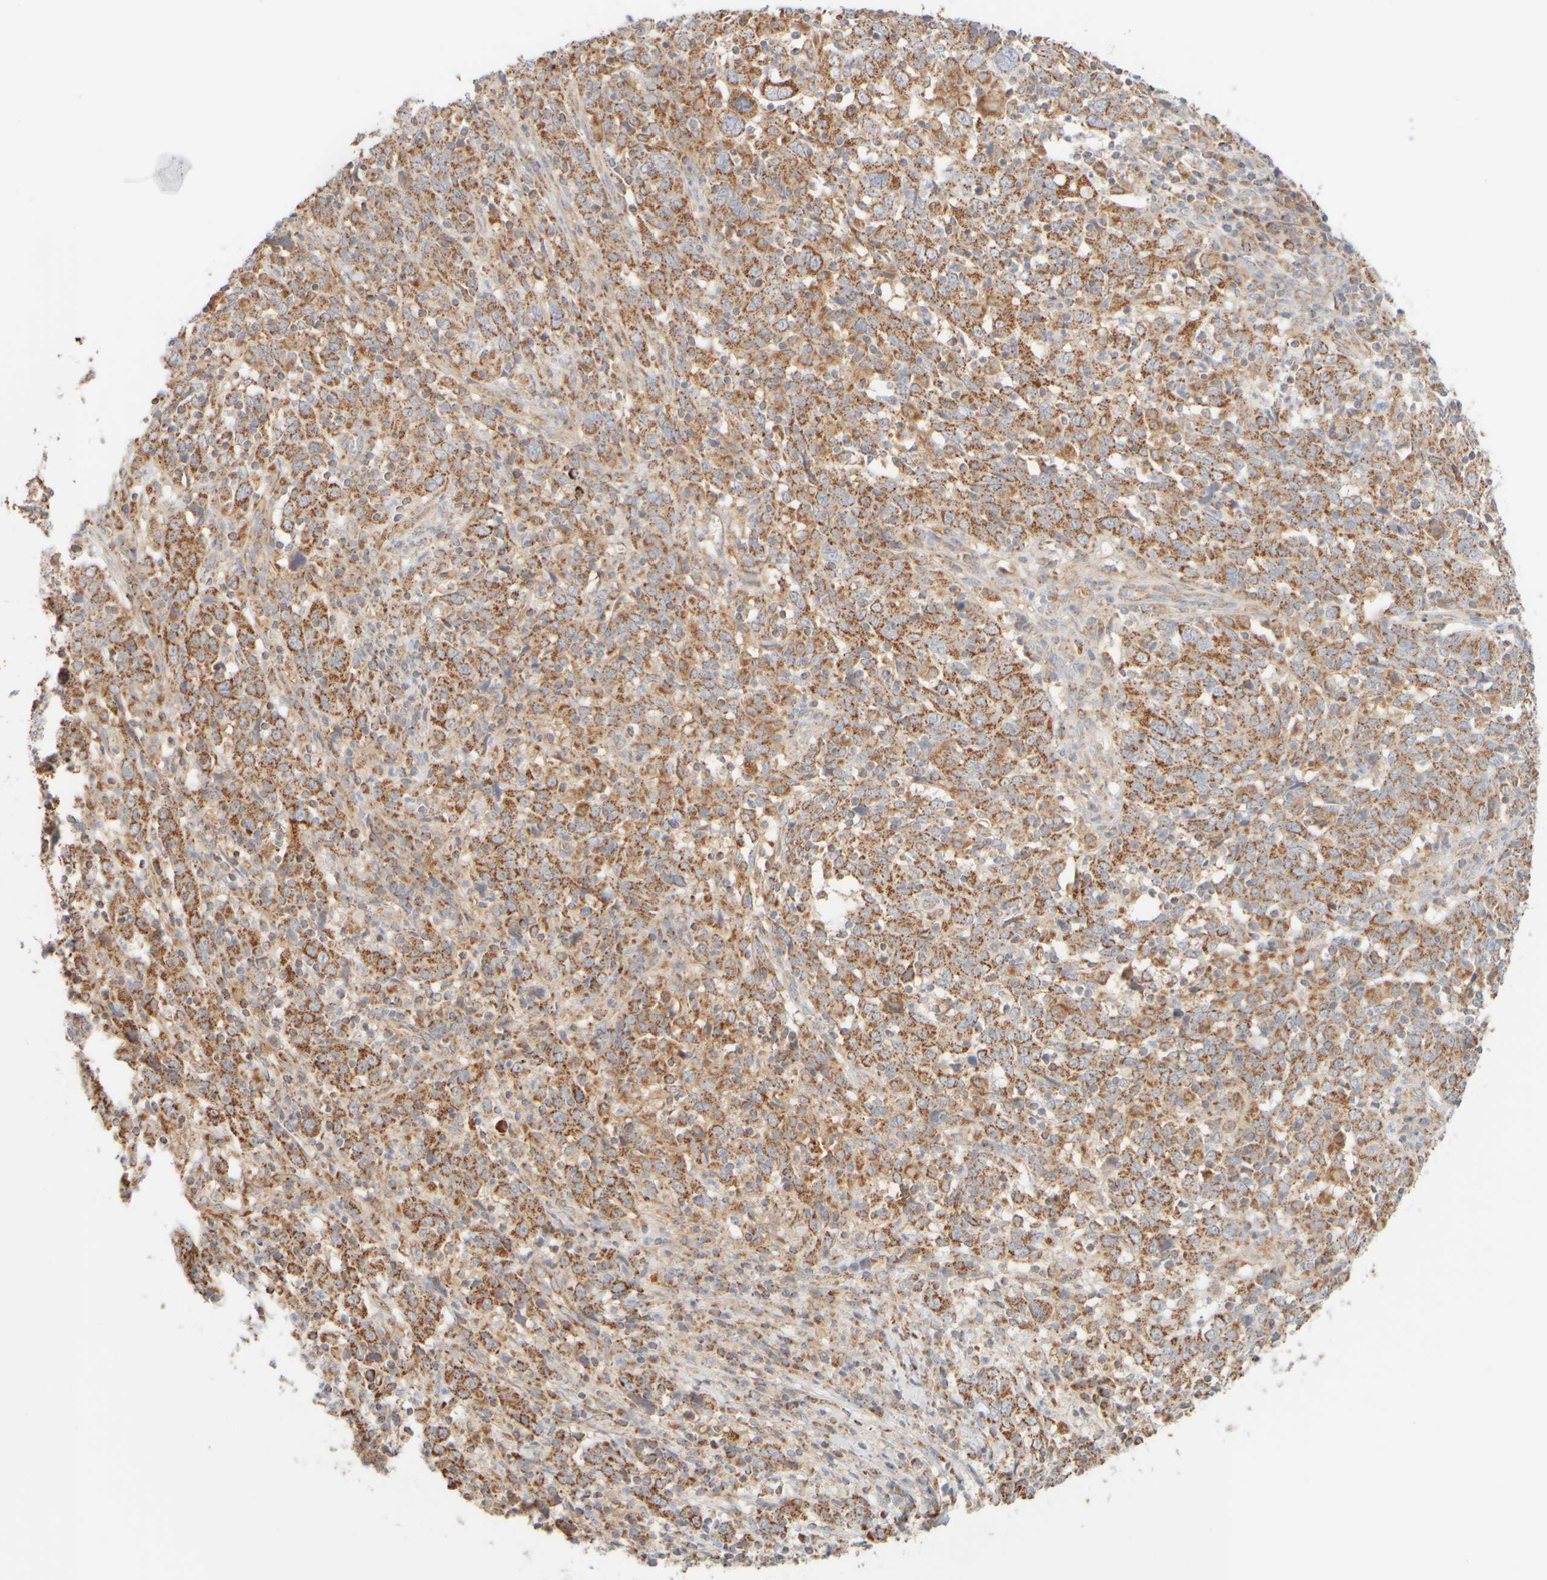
{"staining": {"intensity": "moderate", "quantity": ">75%", "location": "cytoplasmic/membranous"}, "tissue": "cervical cancer", "cell_type": "Tumor cells", "image_type": "cancer", "snomed": [{"axis": "morphology", "description": "Squamous cell carcinoma, NOS"}, {"axis": "topography", "description": "Cervix"}], "caption": "A brown stain highlights moderate cytoplasmic/membranous expression of a protein in human squamous cell carcinoma (cervical) tumor cells.", "gene": "APBB2", "patient": {"sex": "female", "age": 46}}